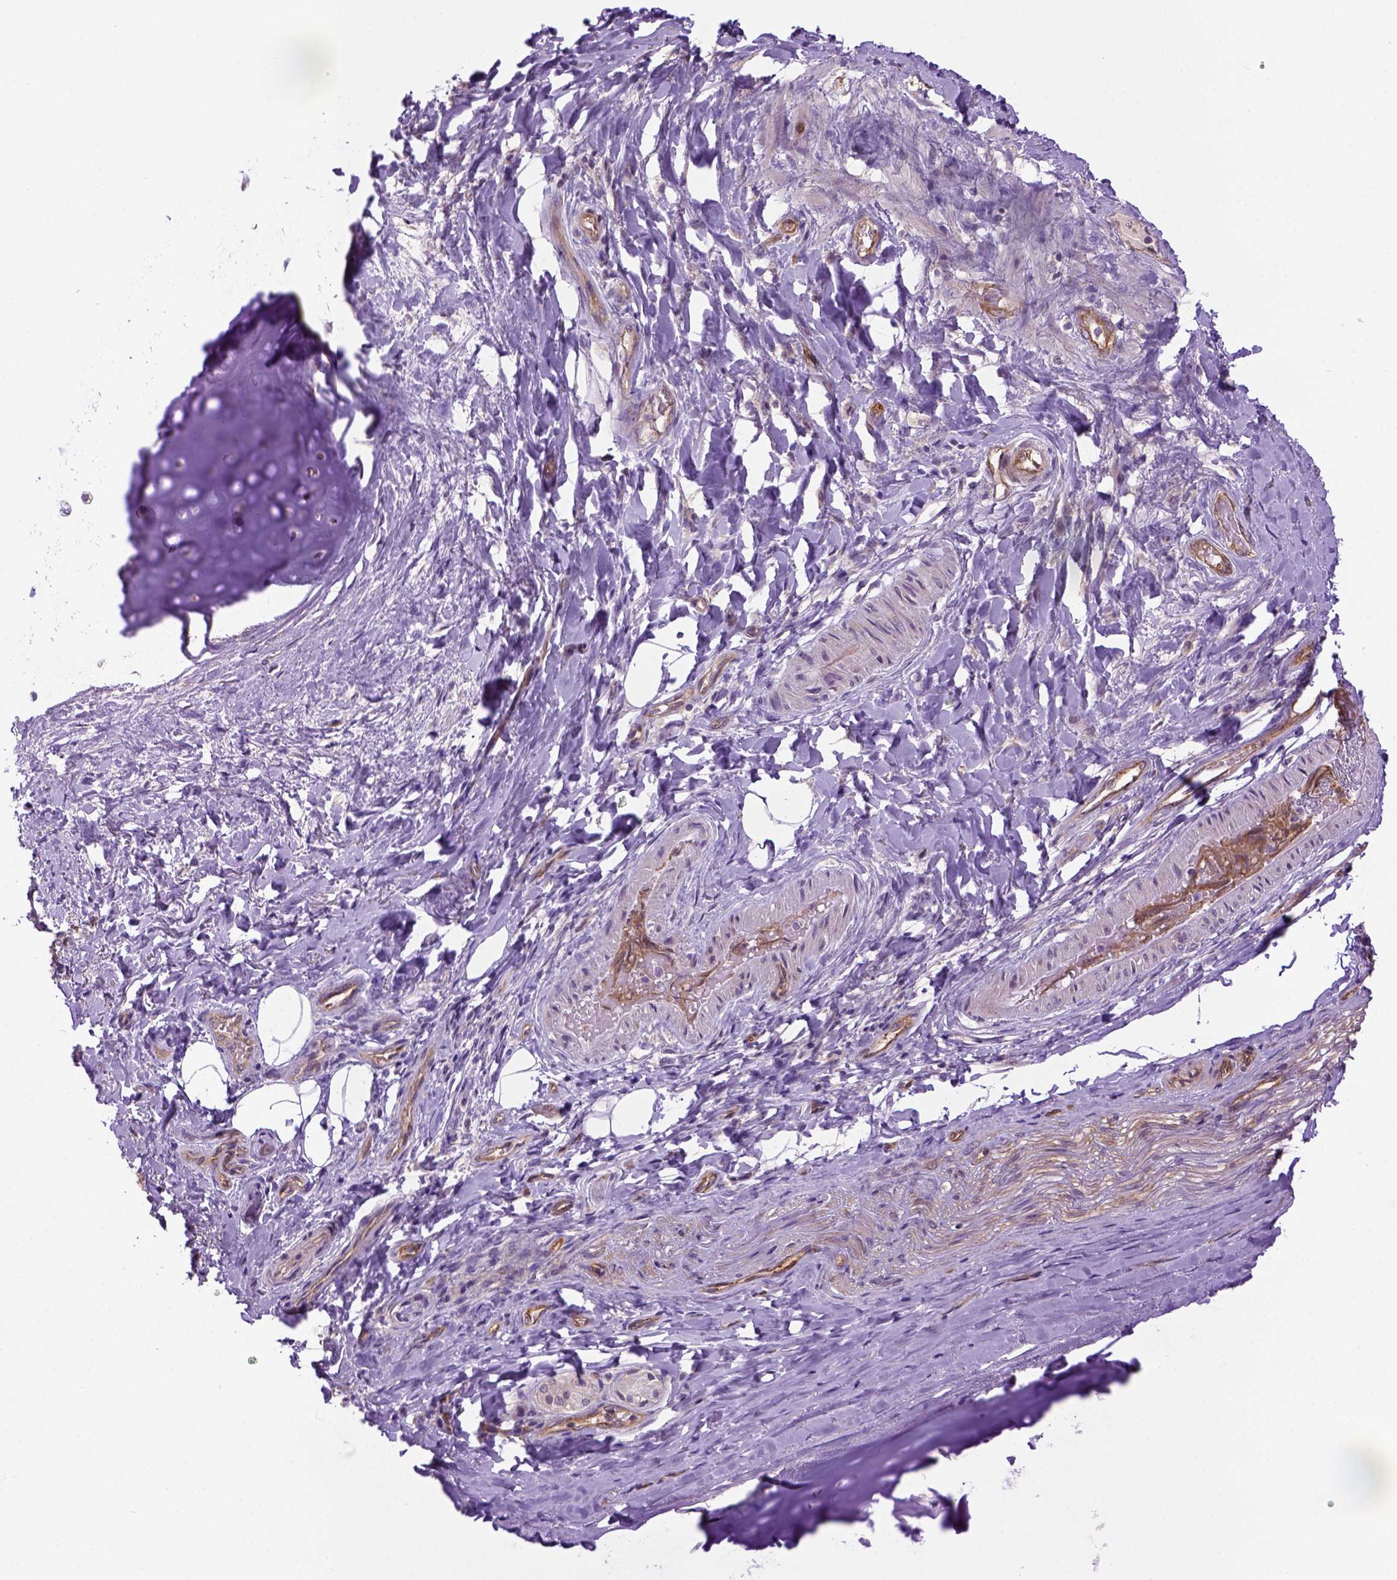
{"staining": {"intensity": "negative", "quantity": "none", "location": "none"}, "tissue": "adipose tissue", "cell_type": "Adipocytes", "image_type": "normal", "snomed": [{"axis": "morphology", "description": "Normal tissue, NOS"}, {"axis": "topography", "description": "Cartilage tissue"}, {"axis": "topography", "description": "Bronchus"}], "caption": "Adipocytes show no significant staining in unremarkable adipose tissue.", "gene": "CASKIN2", "patient": {"sex": "male", "age": 64}}